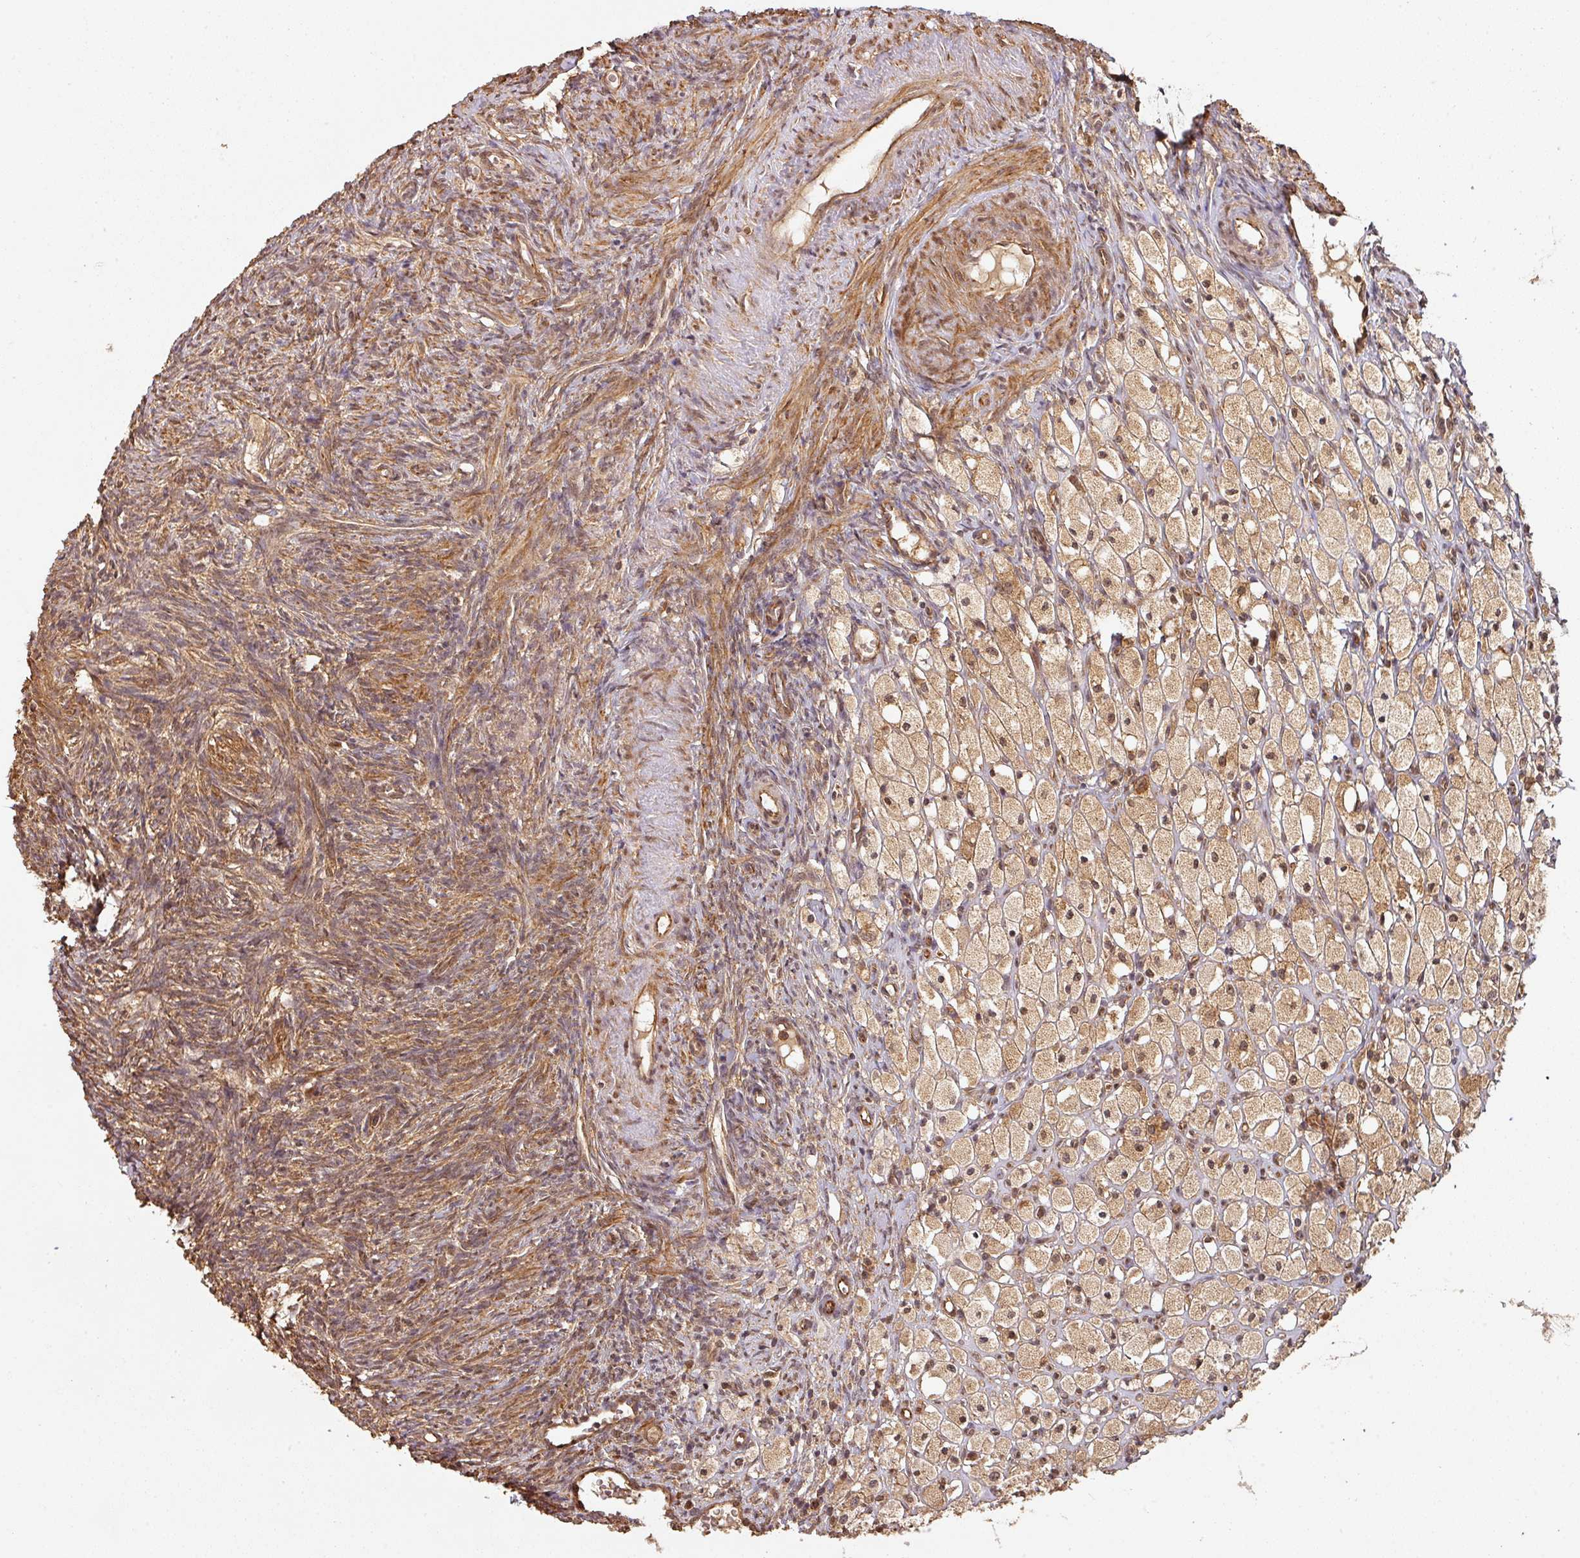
{"staining": {"intensity": "moderate", "quantity": ">75%", "location": "cytoplasmic/membranous,nuclear"}, "tissue": "ovary", "cell_type": "Follicle cells", "image_type": "normal", "snomed": [{"axis": "morphology", "description": "Normal tissue, NOS"}, {"axis": "topography", "description": "Ovary"}], "caption": "The image shows a brown stain indicating the presence of a protein in the cytoplasmic/membranous,nuclear of follicle cells in ovary.", "gene": "ZNF322", "patient": {"sex": "female", "age": 51}}